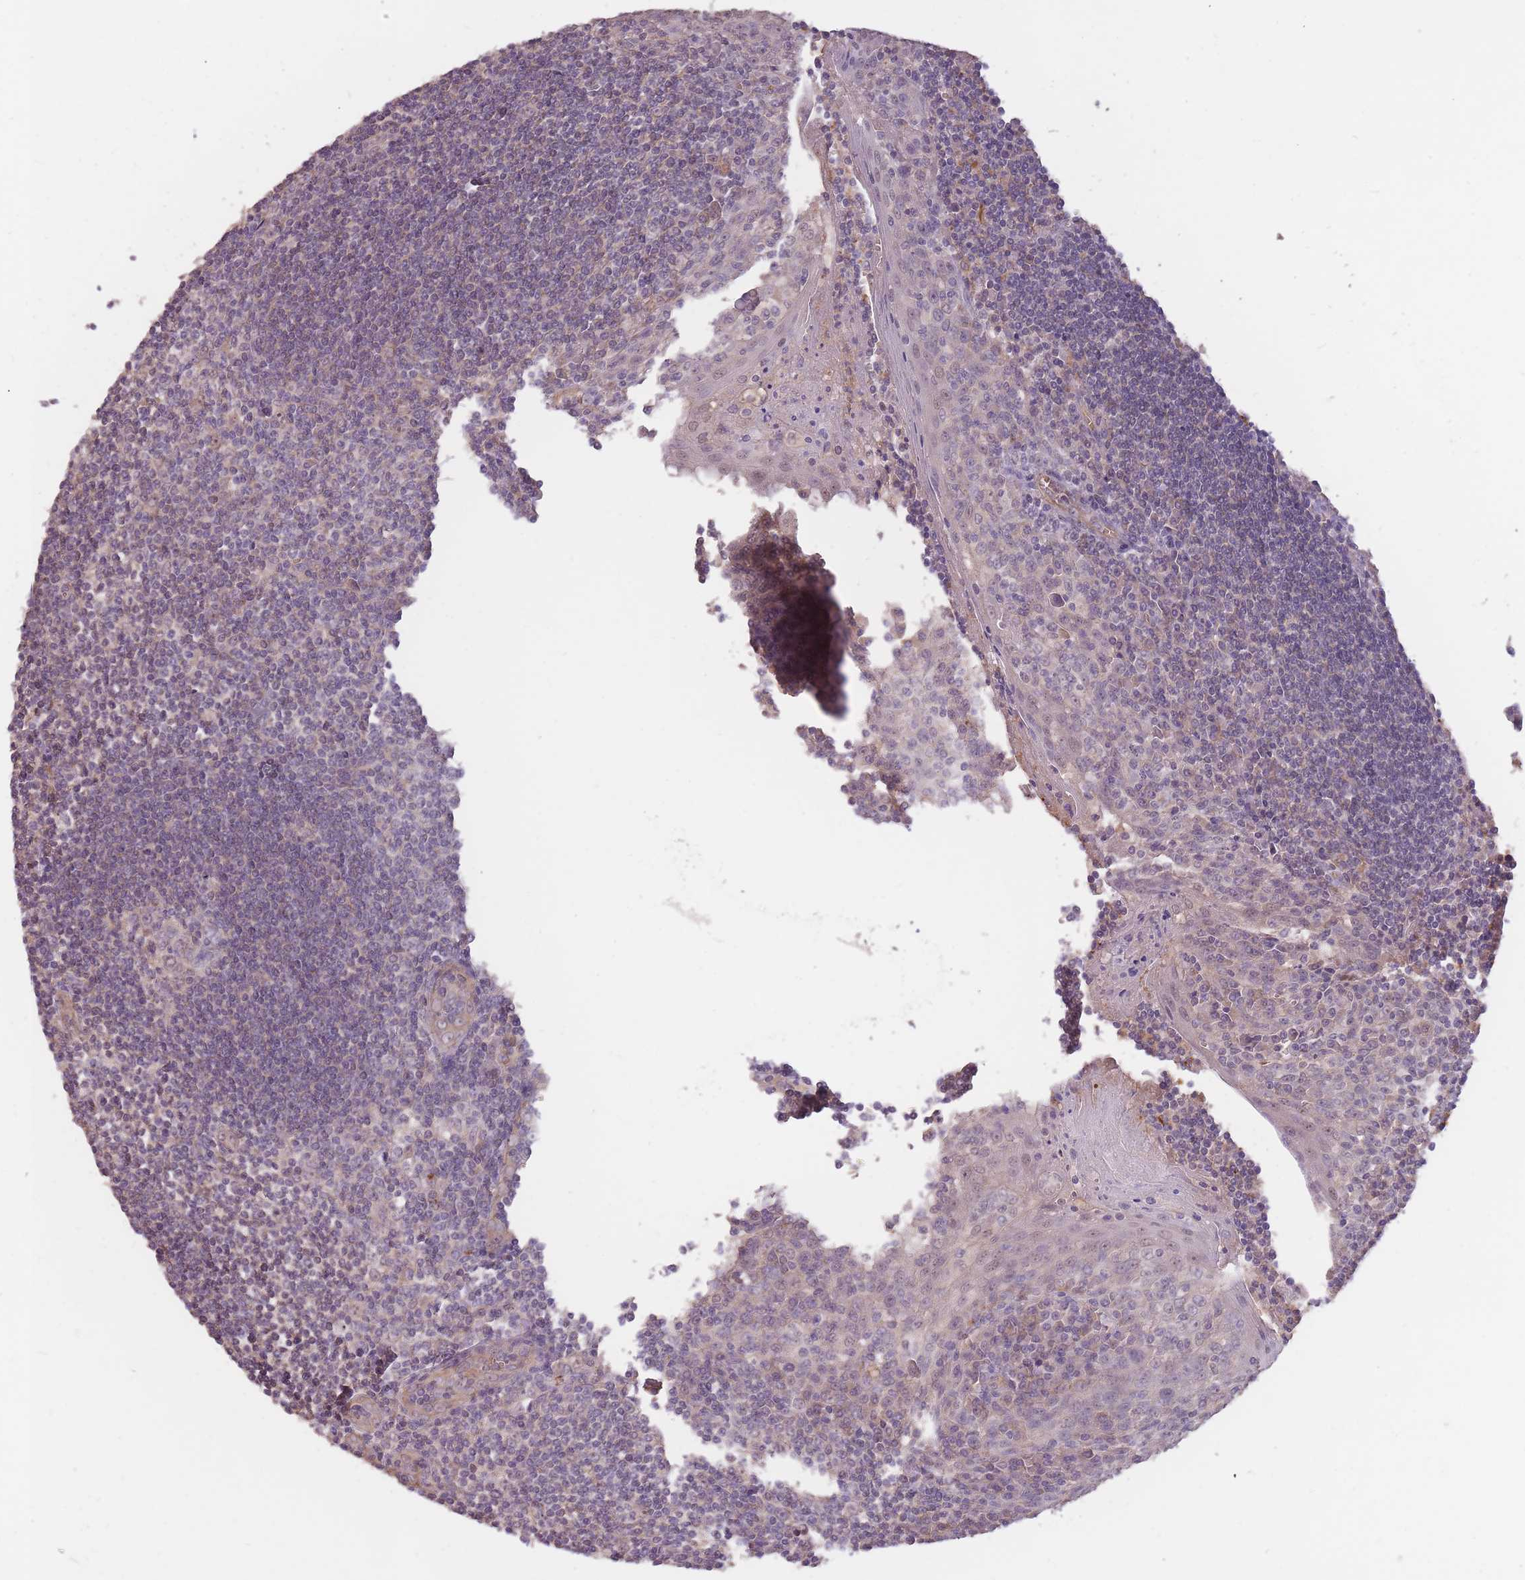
{"staining": {"intensity": "weak", "quantity": "<25%", "location": "cytoplasmic/membranous"}, "tissue": "tonsil", "cell_type": "Germinal center cells", "image_type": "normal", "snomed": [{"axis": "morphology", "description": "Normal tissue, NOS"}, {"axis": "topography", "description": "Tonsil"}], "caption": "Immunohistochemistry (IHC) micrograph of benign human tonsil stained for a protein (brown), which shows no positivity in germinal center cells. Nuclei are stained in blue.", "gene": "KIAA1755", "patient": {"sex": "male", "age": 27}}